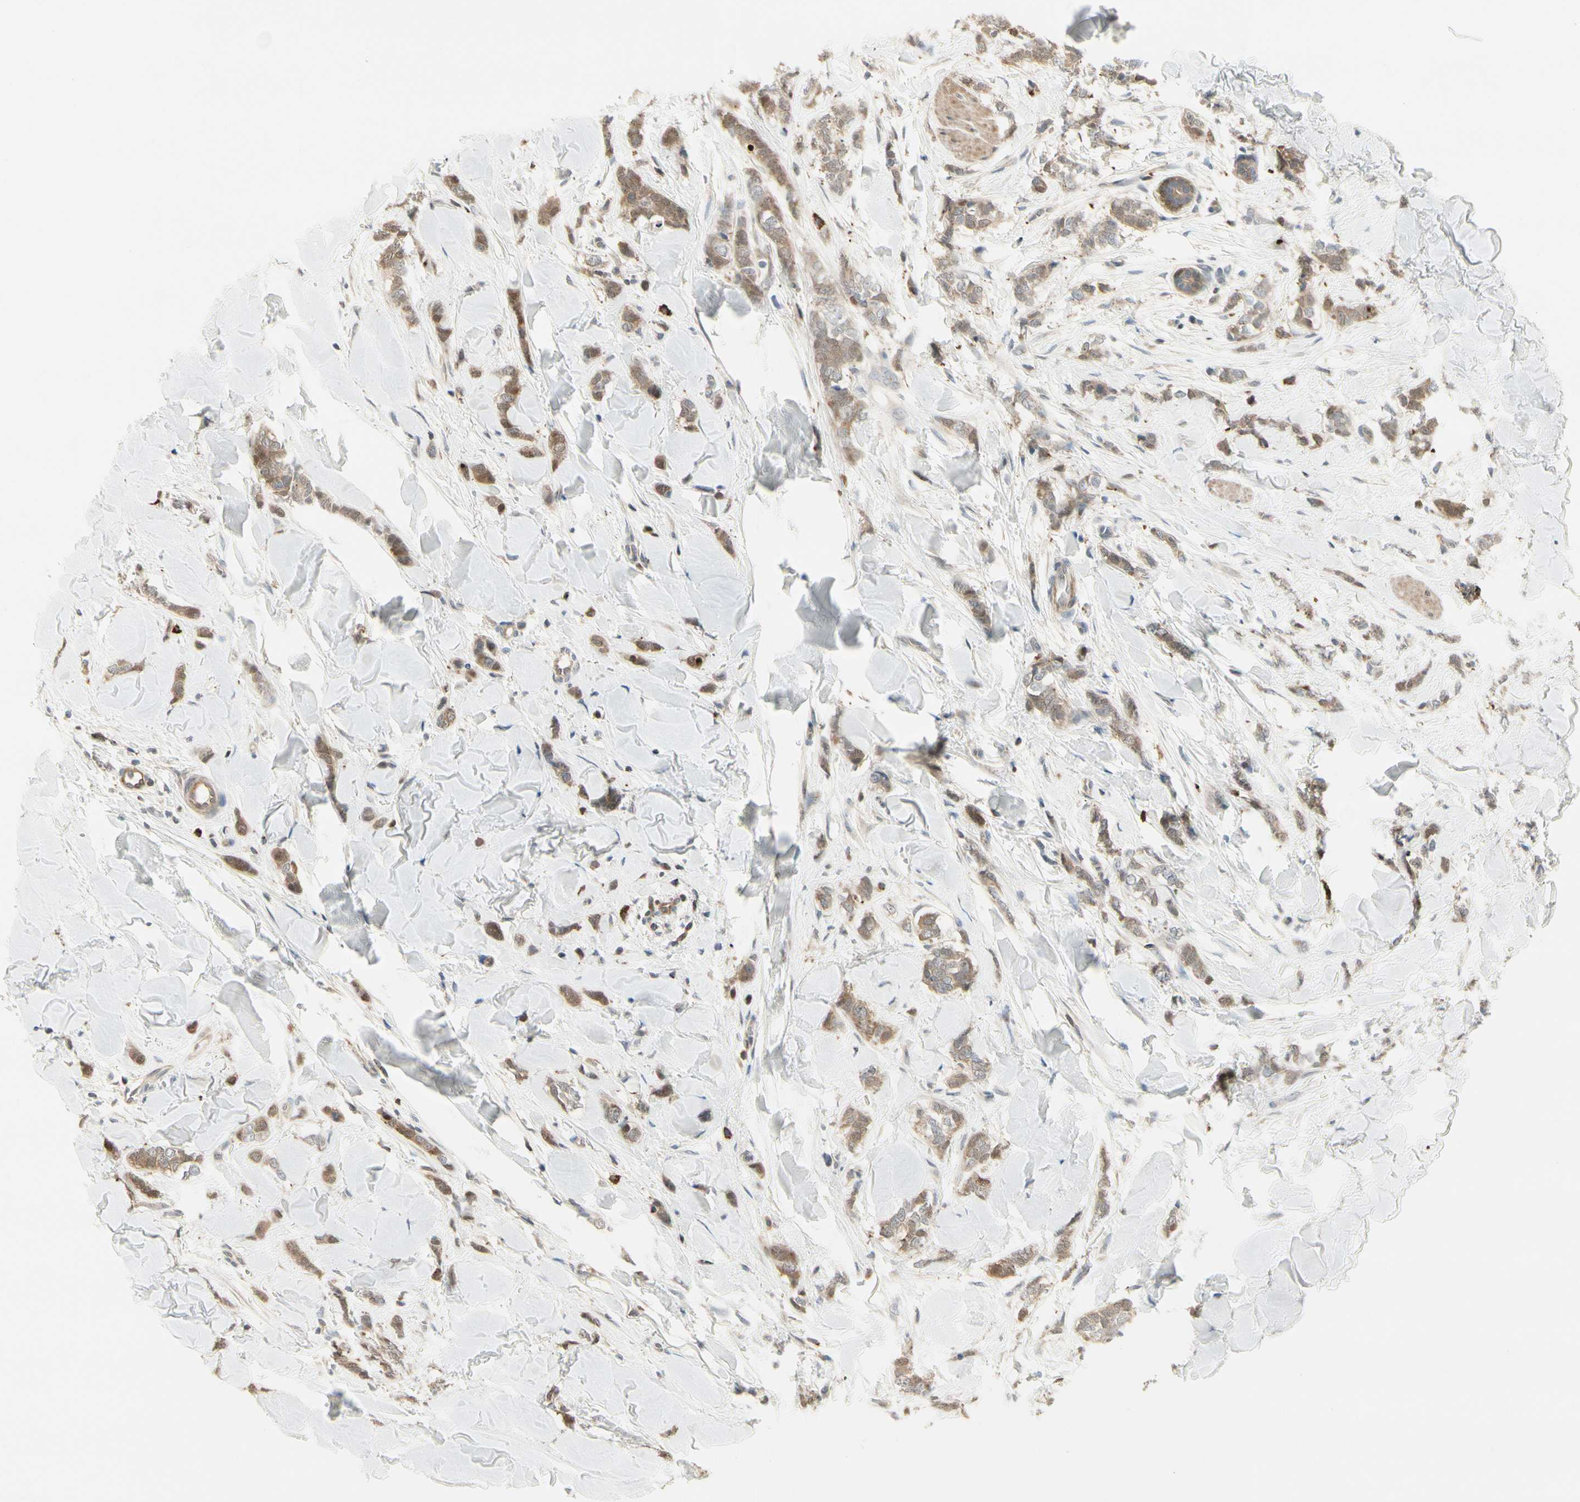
{"staining": {"intensity": "moderate", "quantity": ">75%", "location": "cytoplasmic/membranous"}, "tissue": "breast cancer", "cell_type": "Tumor cells", "image_type": "cancer", "snomed": [{"axis": "morphology", "description": "Lobular carcinoma"}, {"axis": "topography", "description": "Skin"}, {"axis": "topography", "description": "Breast"}], "caption": "This micrograph displays immunohistochemistry staining of breast cancer (lobular carcinoma), with medium moderate cytoplasmic/membranous expression in about >75% of tumor cells.", "gene": "EVC", "patient": {"sex": "female", "age": 46}}